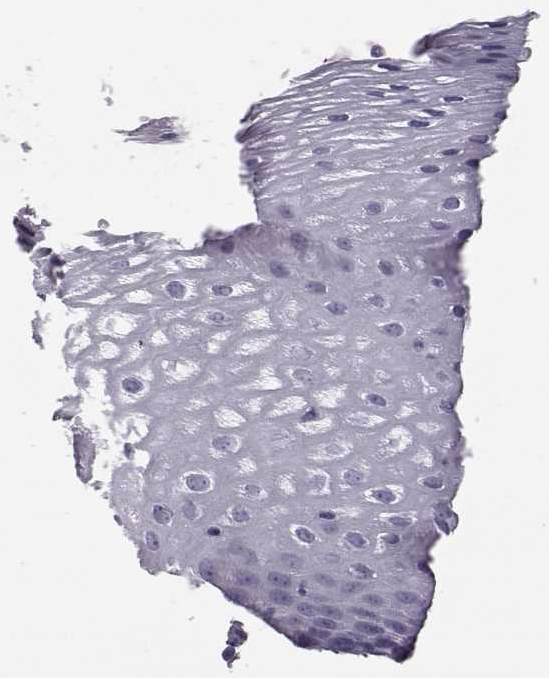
{"staining": {"intensity": "negative", "quantity": "none", "location": "none"}, "tissue": "esophagus", "cell_type": "Squamous epithelial cells", "image_type": "normal", "snomed": [{"axis": "morphology", "description": "Normal tissue, NOS"}, {"axis": "topography", "description": "Esophagus"}], "caption": "Micrograph shows no significant protein staining in squamous epithelial cells of benign esophagus. (Stains: DAB (3,3'-diaminobenzidine) immunohistochemistry with hematoxylin counter stain, Microscopy: brightfield microscopy at high magnification).", "gene": "PMCH", "patient": {"sex": "male", "age": 72}}